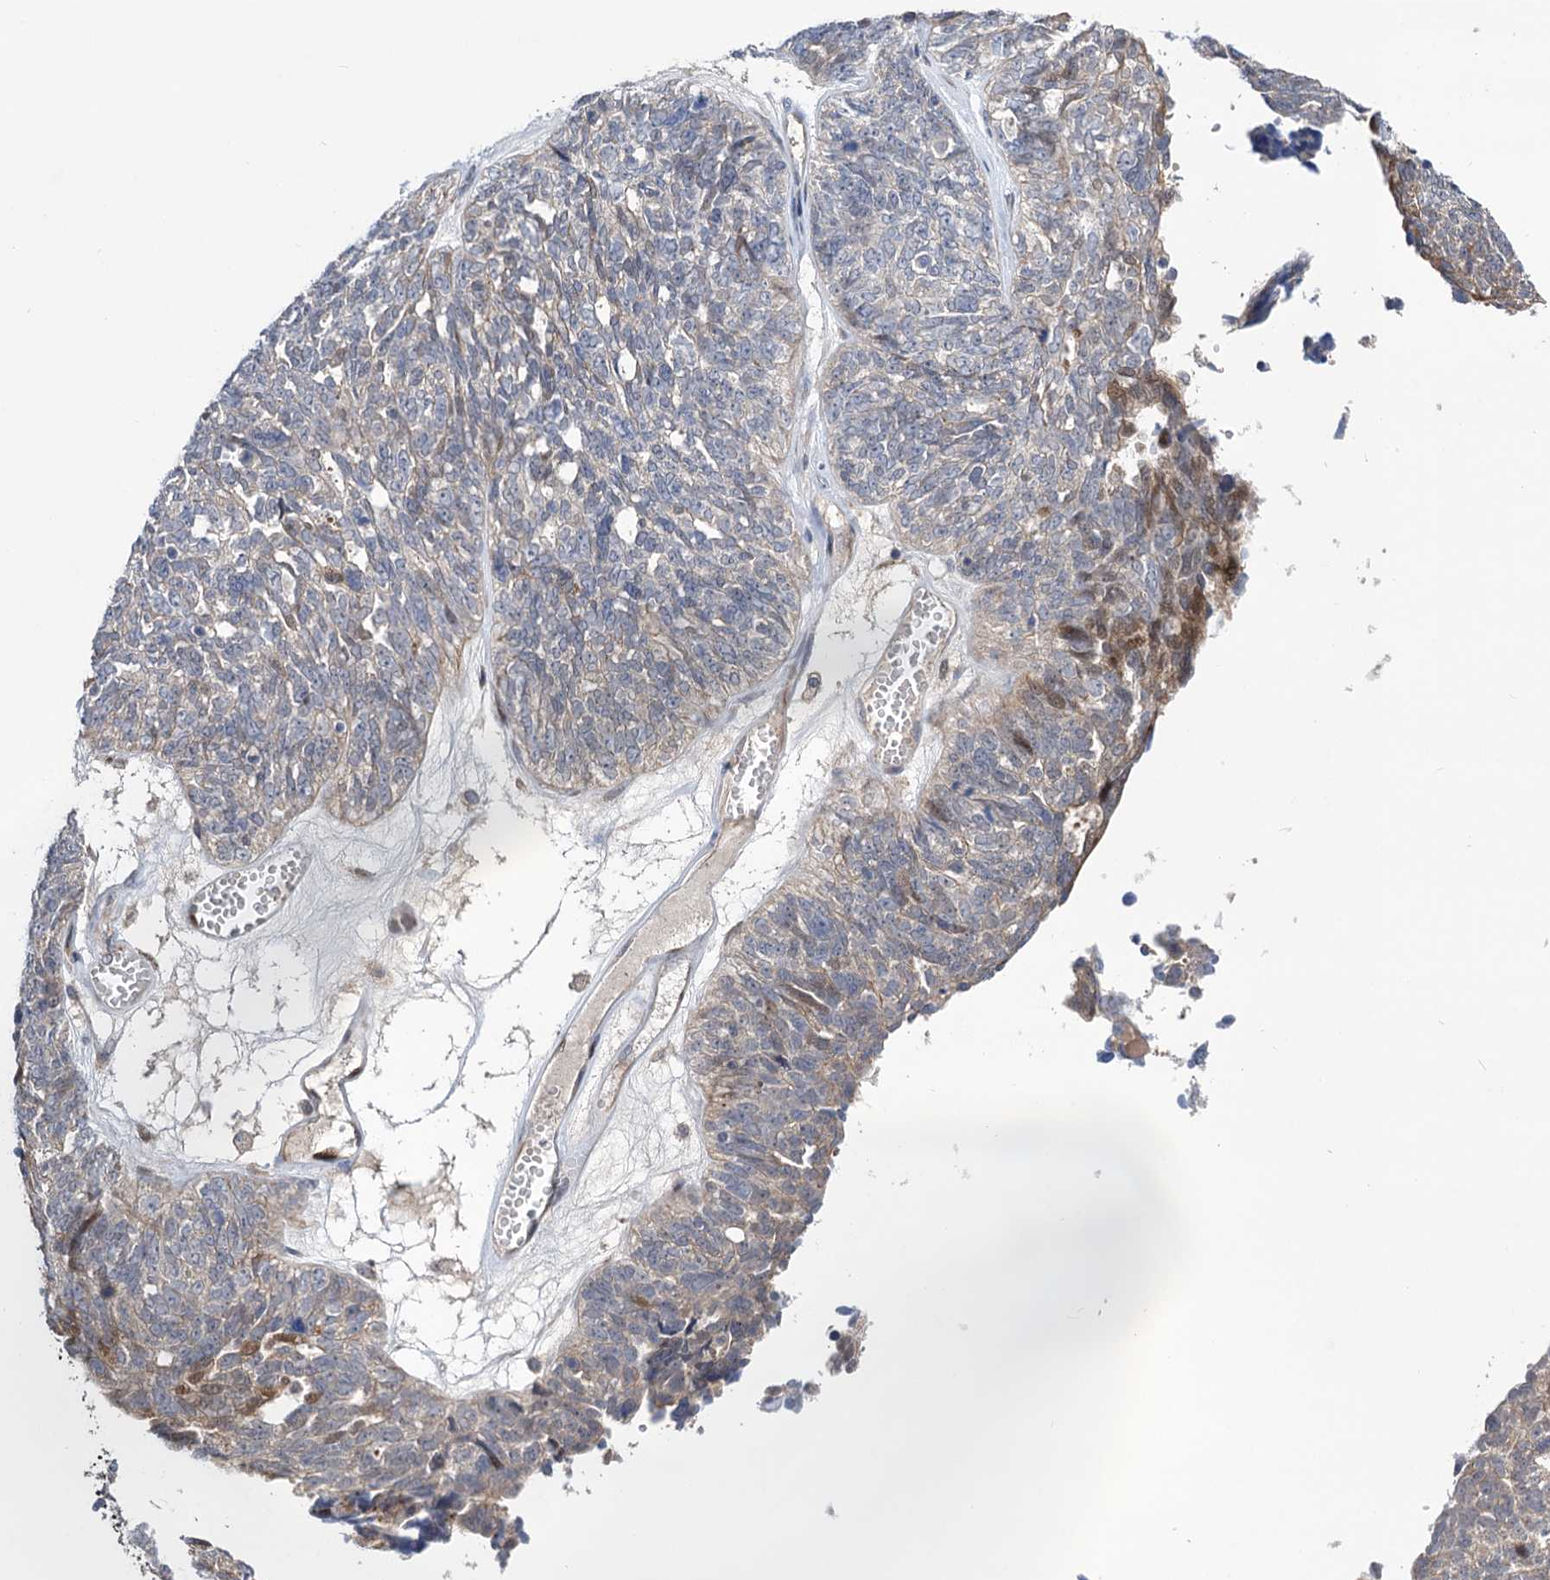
{"staining": {"intensity": "weak", "quantity": "<25%", "location": "cytoplasmic/membranous"}, "tissue": "ovarian cancer", "cell_type": "Tumor cells", "image_type": "cancer", "snomed": [{"axis": "morphology", "description": "Cystadenocarcinoma, serous, NOS"}, {"axis": "topography", "description": "Ovary"}], "caption": "A photomicrograph of serous cystadenocarcinoma (ovarian) stained for a protein demonstrates no brown staining in tumor cells.", "gene": "UBR1", "patient": {"sex": "female", "age": 79}}